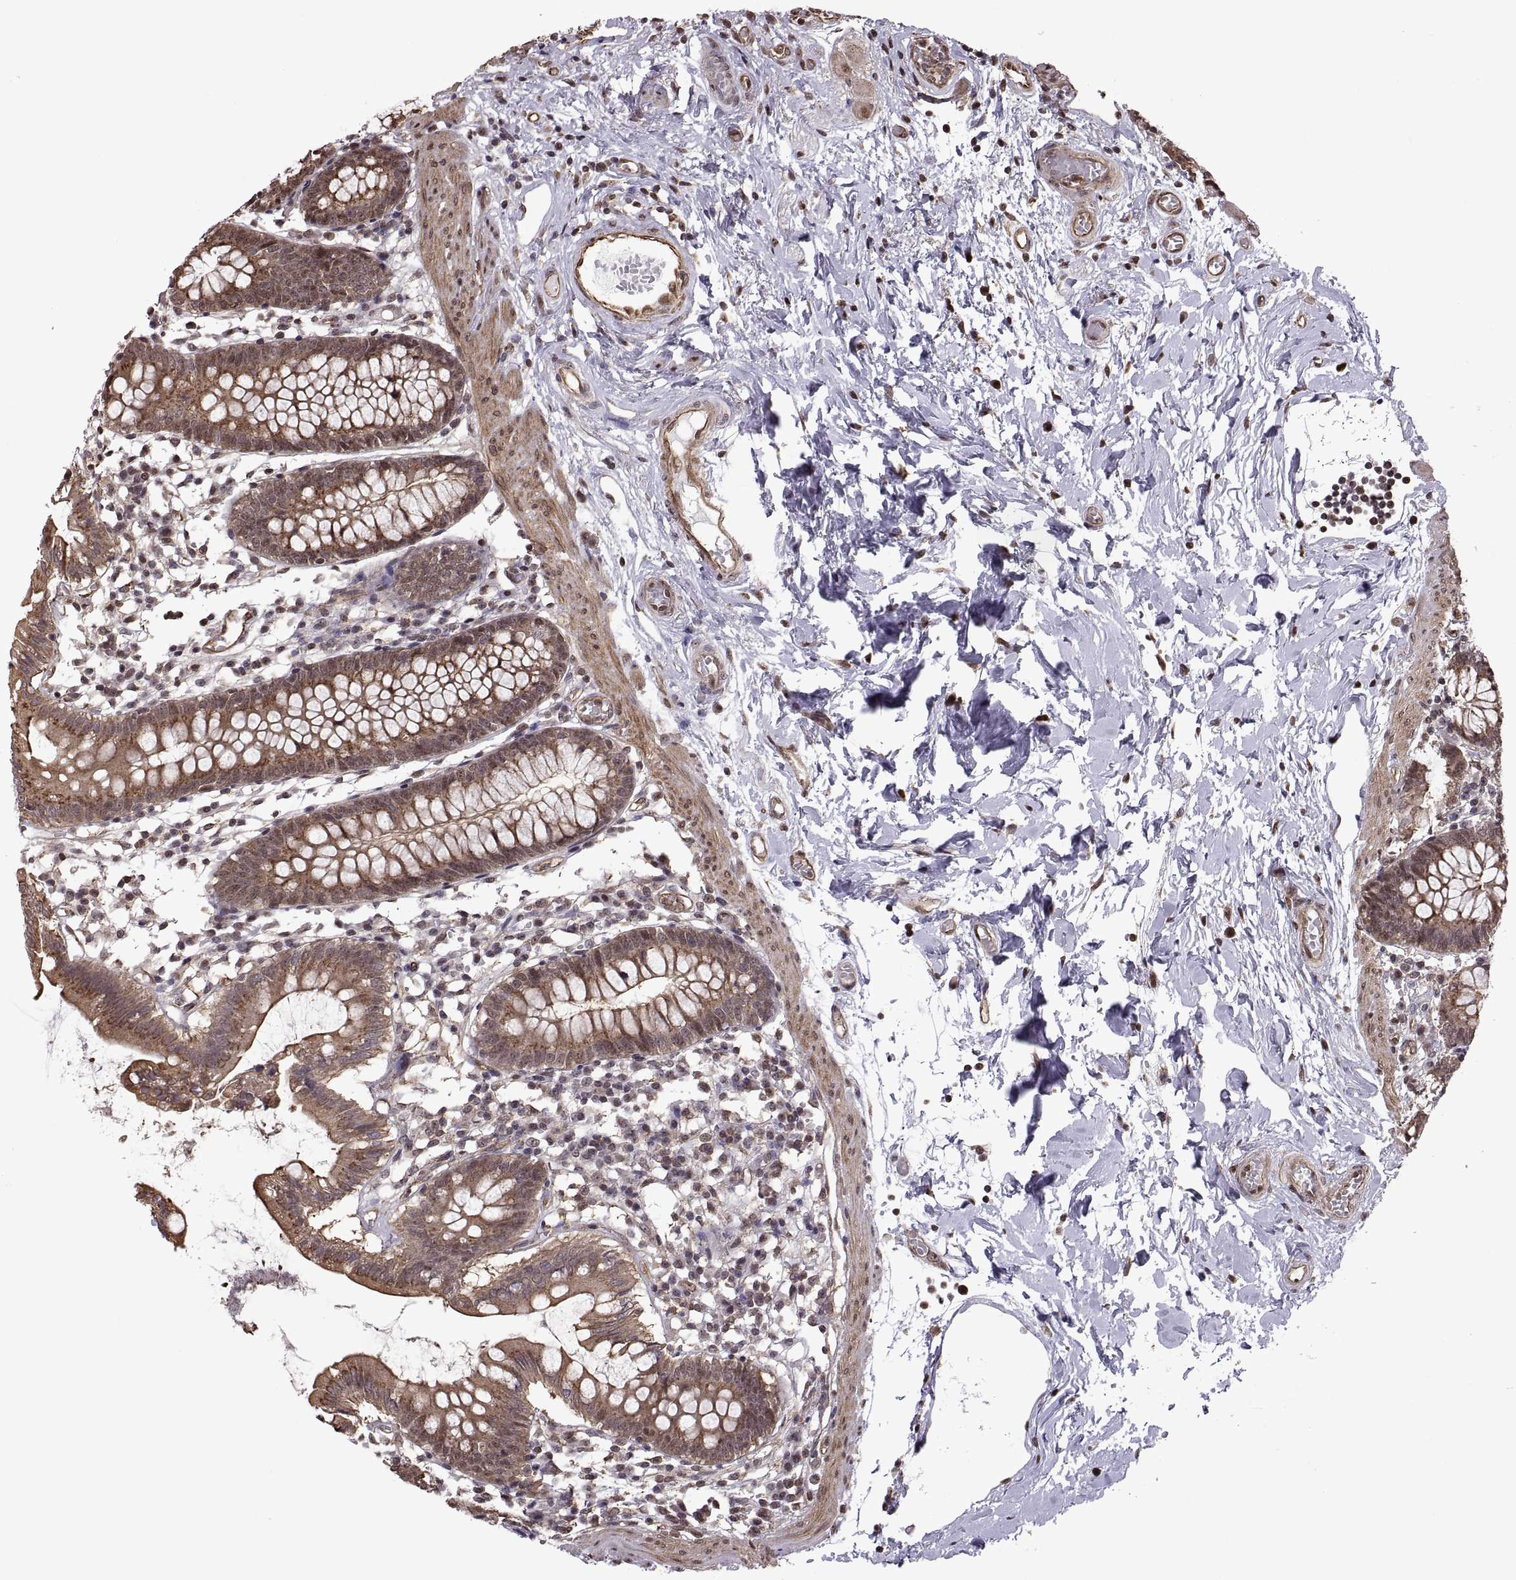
{"staining": {"intensity": "moderate", "quantity": ">75%", "location": "cytoplasmic/membranous"}, "tissue": "small intestine", "cell_type": "Glandular cells", "image_type": "normal", "snomed": [{"axis": "morphology", "description": "Normal tissue, NOS"}, {"axis": "topography", "description": "Small intestine"}], "caption": "Immunohistochemical staining of benign small intestine shows moderate cytoplasmic/membranous protein positivity in about >75% of glandular cells.", "gene": "ARRB1", "patient": {"sex": "female", "age": 90}}